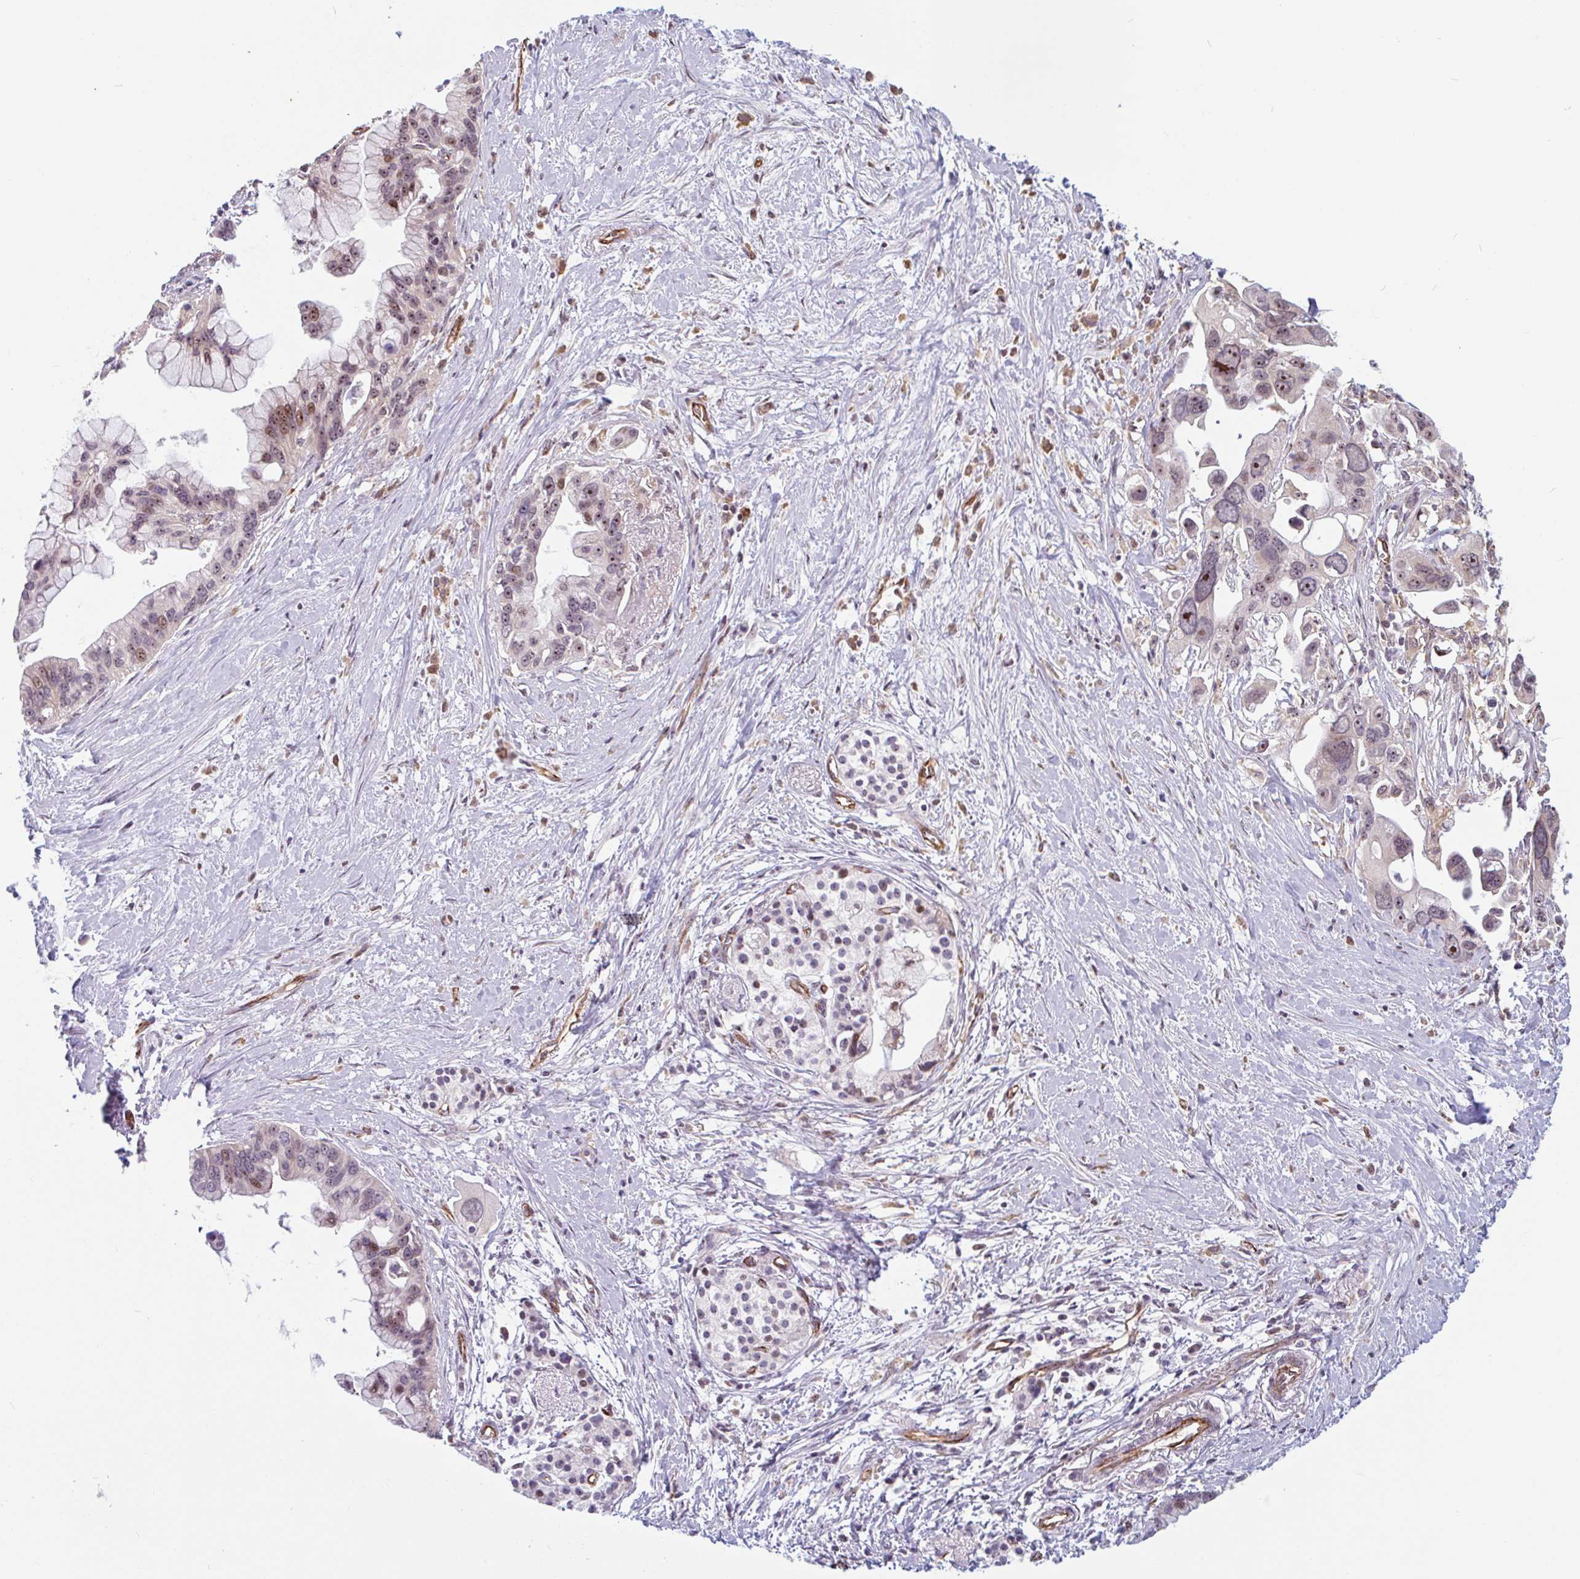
{"staining": {"intensity": "moderate", "quantity": "25%-75%", "location": "nuclear"}, "tissue": "pancreatic cancer", "cell_type": "Tumor cells", "image_type": "cancer", "snomed": [{"axis": "morphology", "description": "Adenocarcinoma, NOS"}, {"axis": "topography", "description": "Pancreas"}], "caption": "Protein staining demonstrates moderate nuclear staining in approximately 25%-75% of tumor cells in pancreatic cancer (adenocarcinoma).", "gene": "ZNF689", "patient": {"sex": "female", "age": 83}}